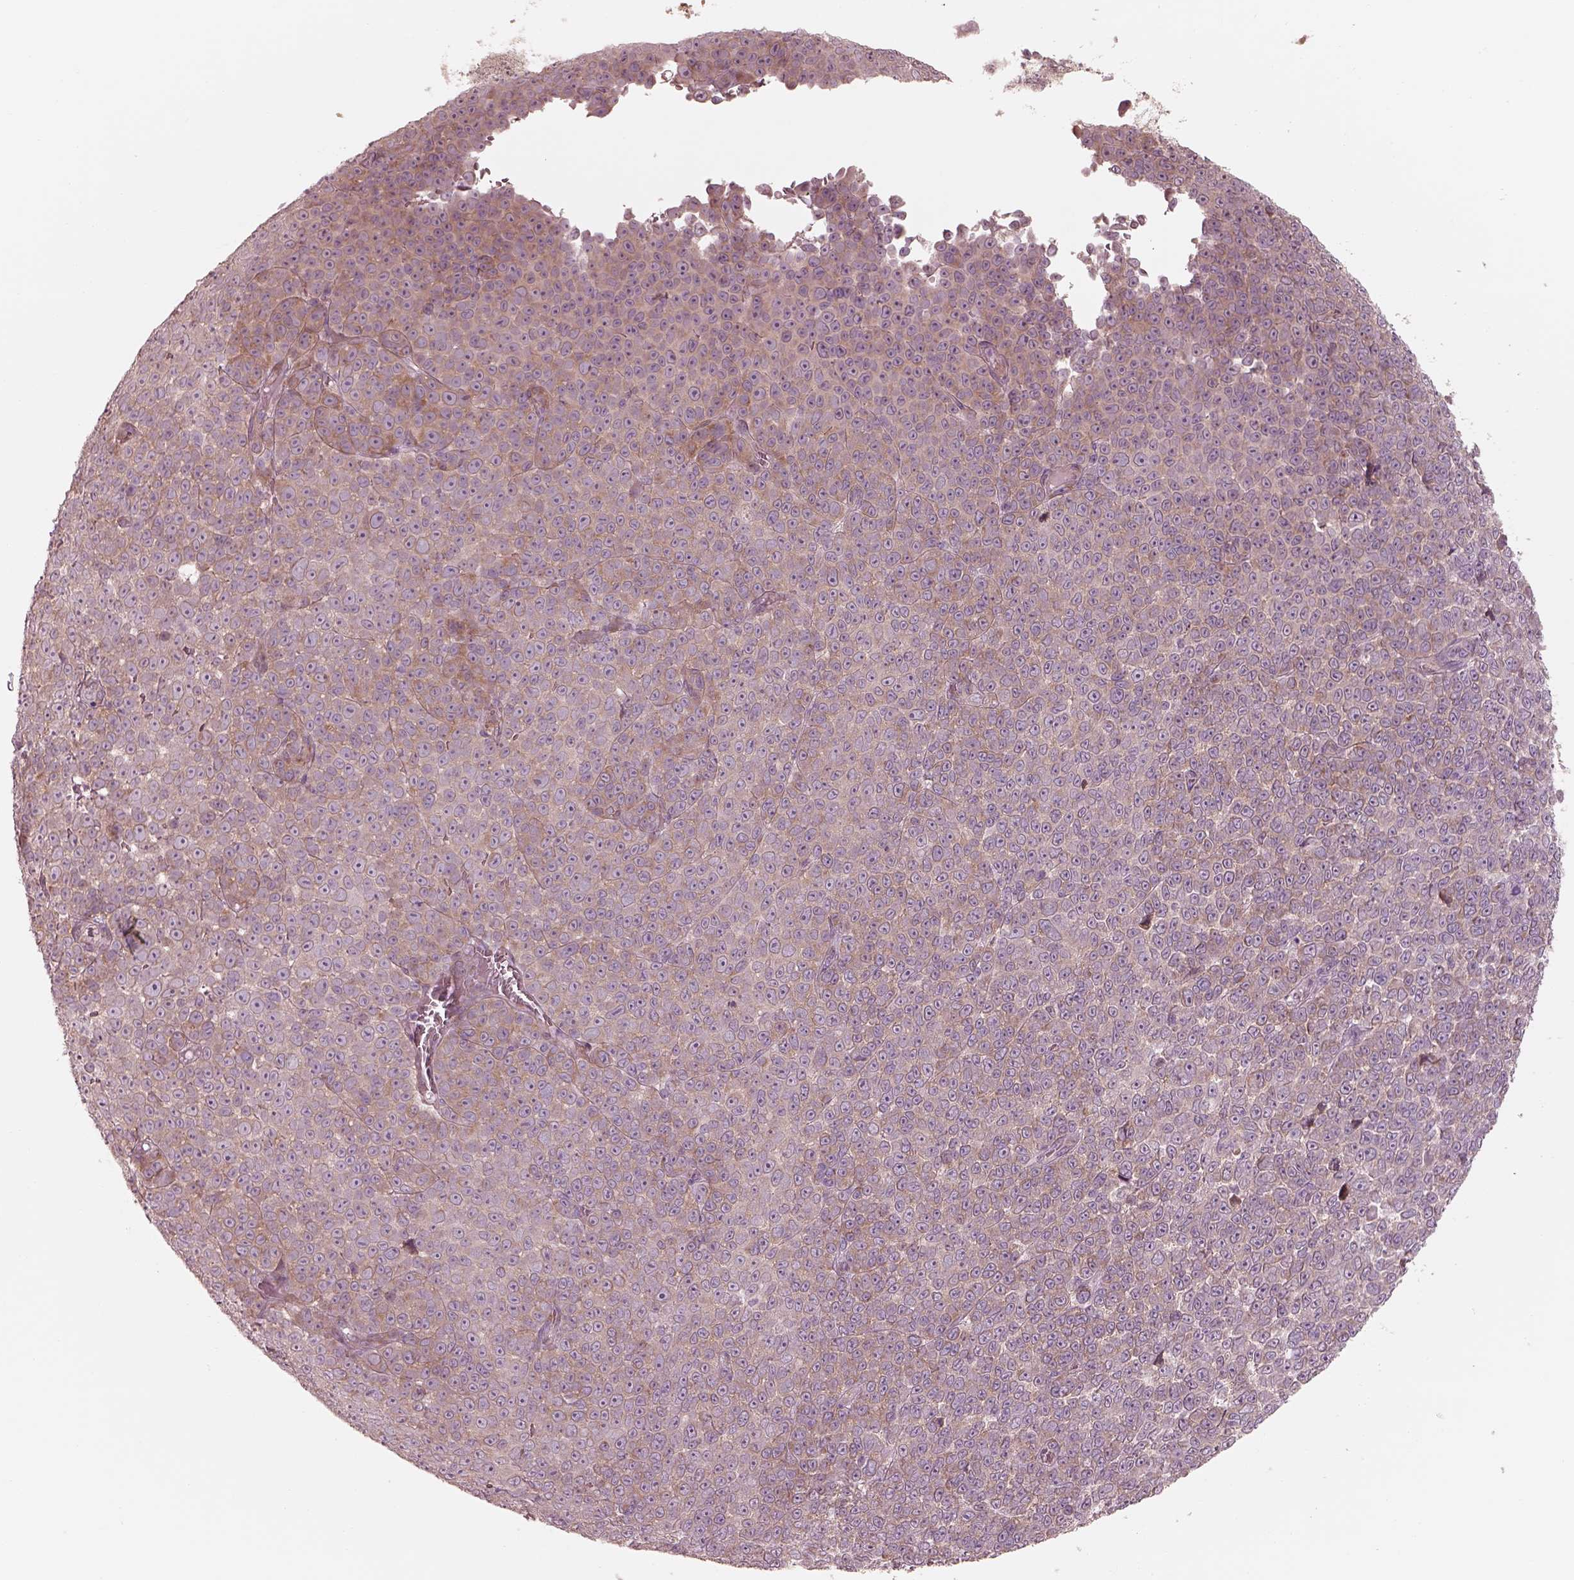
{"staining": {"intensity": "weak", "quantity": "<25%", "location": "cytoplasmic/membranous"}, "tissue": "melanoma", "cell_type": "Tumor cells", "image_type": "cancer", "snomed": [{"axis": "morphology", "description": "Malignant melanoma, NOS"}, {"axis": "topography", "description": "Skin"}], "caption": "Protein analysis of malignant melanoma displays no significant positivity in tumor cells. Brightfield microscopy of immunohistochemistry stained with DAB (3,3'-diaminobenzidine) (brown) and hematoxylin (blue), captured at high magnification.", "gene": "RAB3C", "patient": {"sex": "female", "age": 95}}